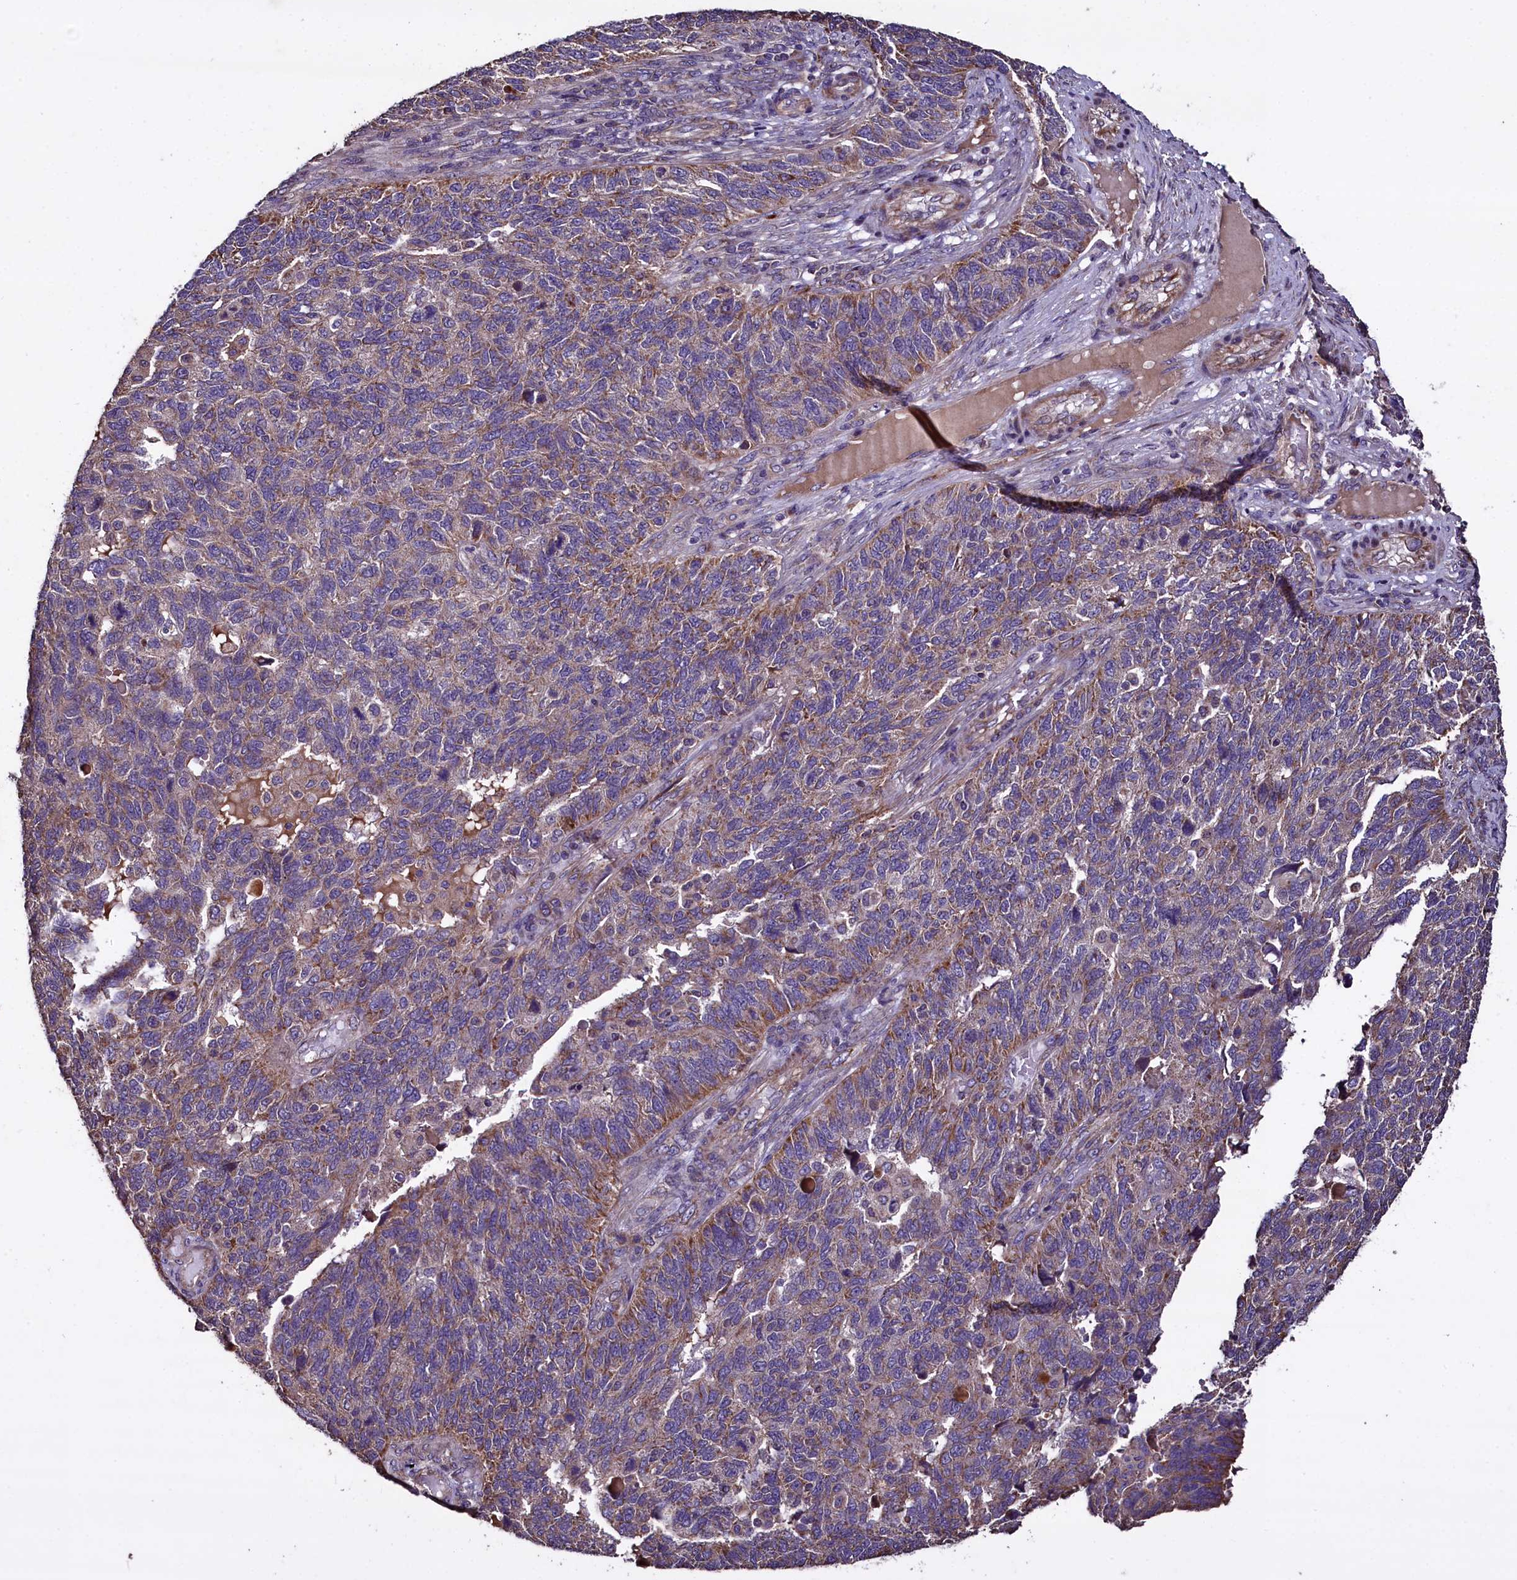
{"staining": {"intensity": "moderate", "quantity": "25%-75%", "location": "cytoplasmic/membranous"}, "tissue": "endometrial cancer", "cell_type": "Tumor cells", "image_type": "cancer", "snomed": [{"axis": "morphology", "description": "Adenocarcinoma, NOS"}, {"axis": "topography", "description": "Endometrium"}], "caption": "Immunohistochemical staining of endometrial cancer shows medium levels of moderate cytoplasmic/membranous positivity in about 25%-75% of tumor cells.", "gene": "COQ9", "patient": {"sex": "female", "age": 66}}